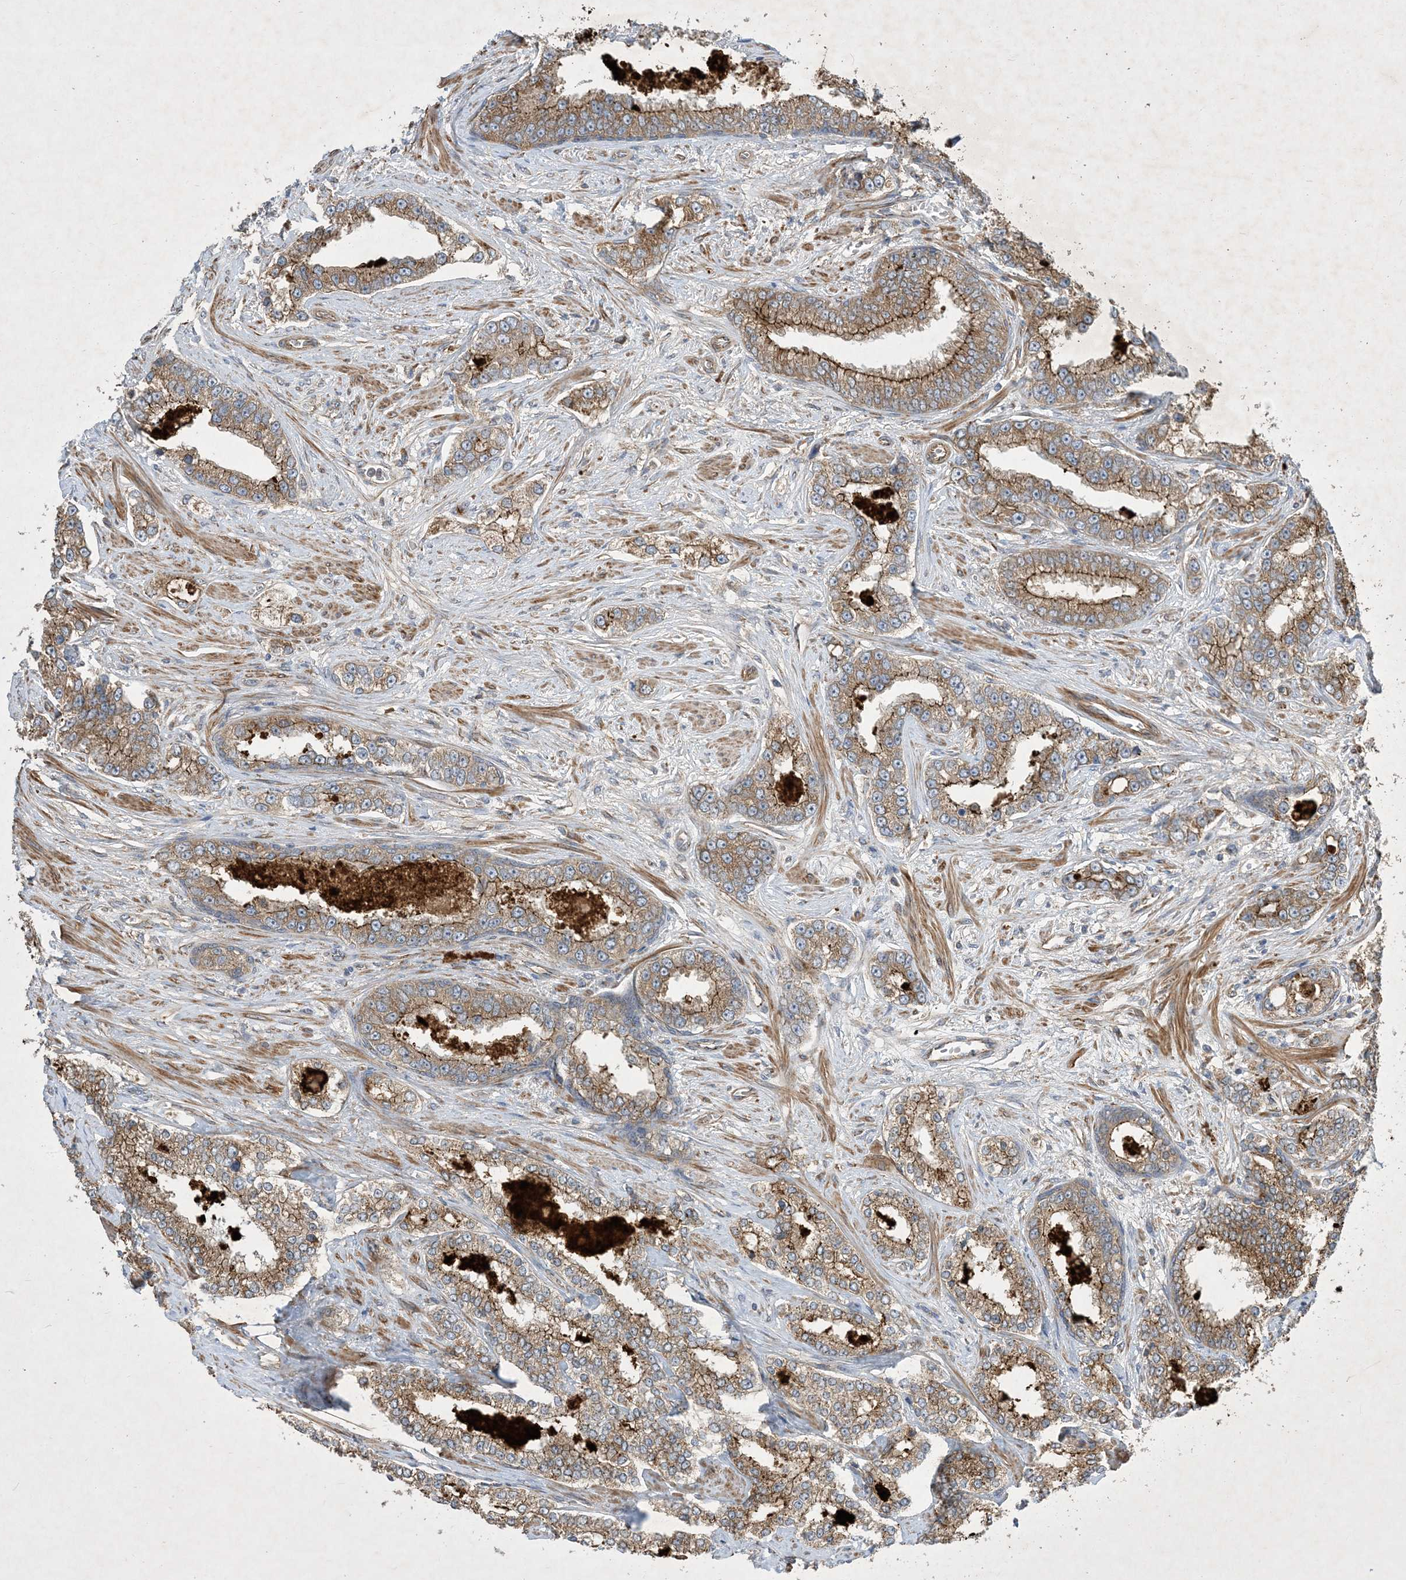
{"staining": {"intensity": "moderate", "quantity": ">75%", "location": "cytoplasmic/membranous"}, "tissue": "prostate cancer", "cell_type": "Tumor cells", "image_type": "cancer", "snomed": [{"axis": "morphology", "description": "Normal tissue, NOS"}, {"axis": "morphology", "description": "Adenocarcinoma, High grade"}, {"axis": "topography", "description": "Prostate"}], "caption": "Protein analysis of high-grade adenocarcinoma (prostate) tissue exhibits moderate cytoplasmic/membranous positivity in approximately >75% of tumor cells.", "gene": "OTOP1", "patient": {"sex": "male", "age": 83}}